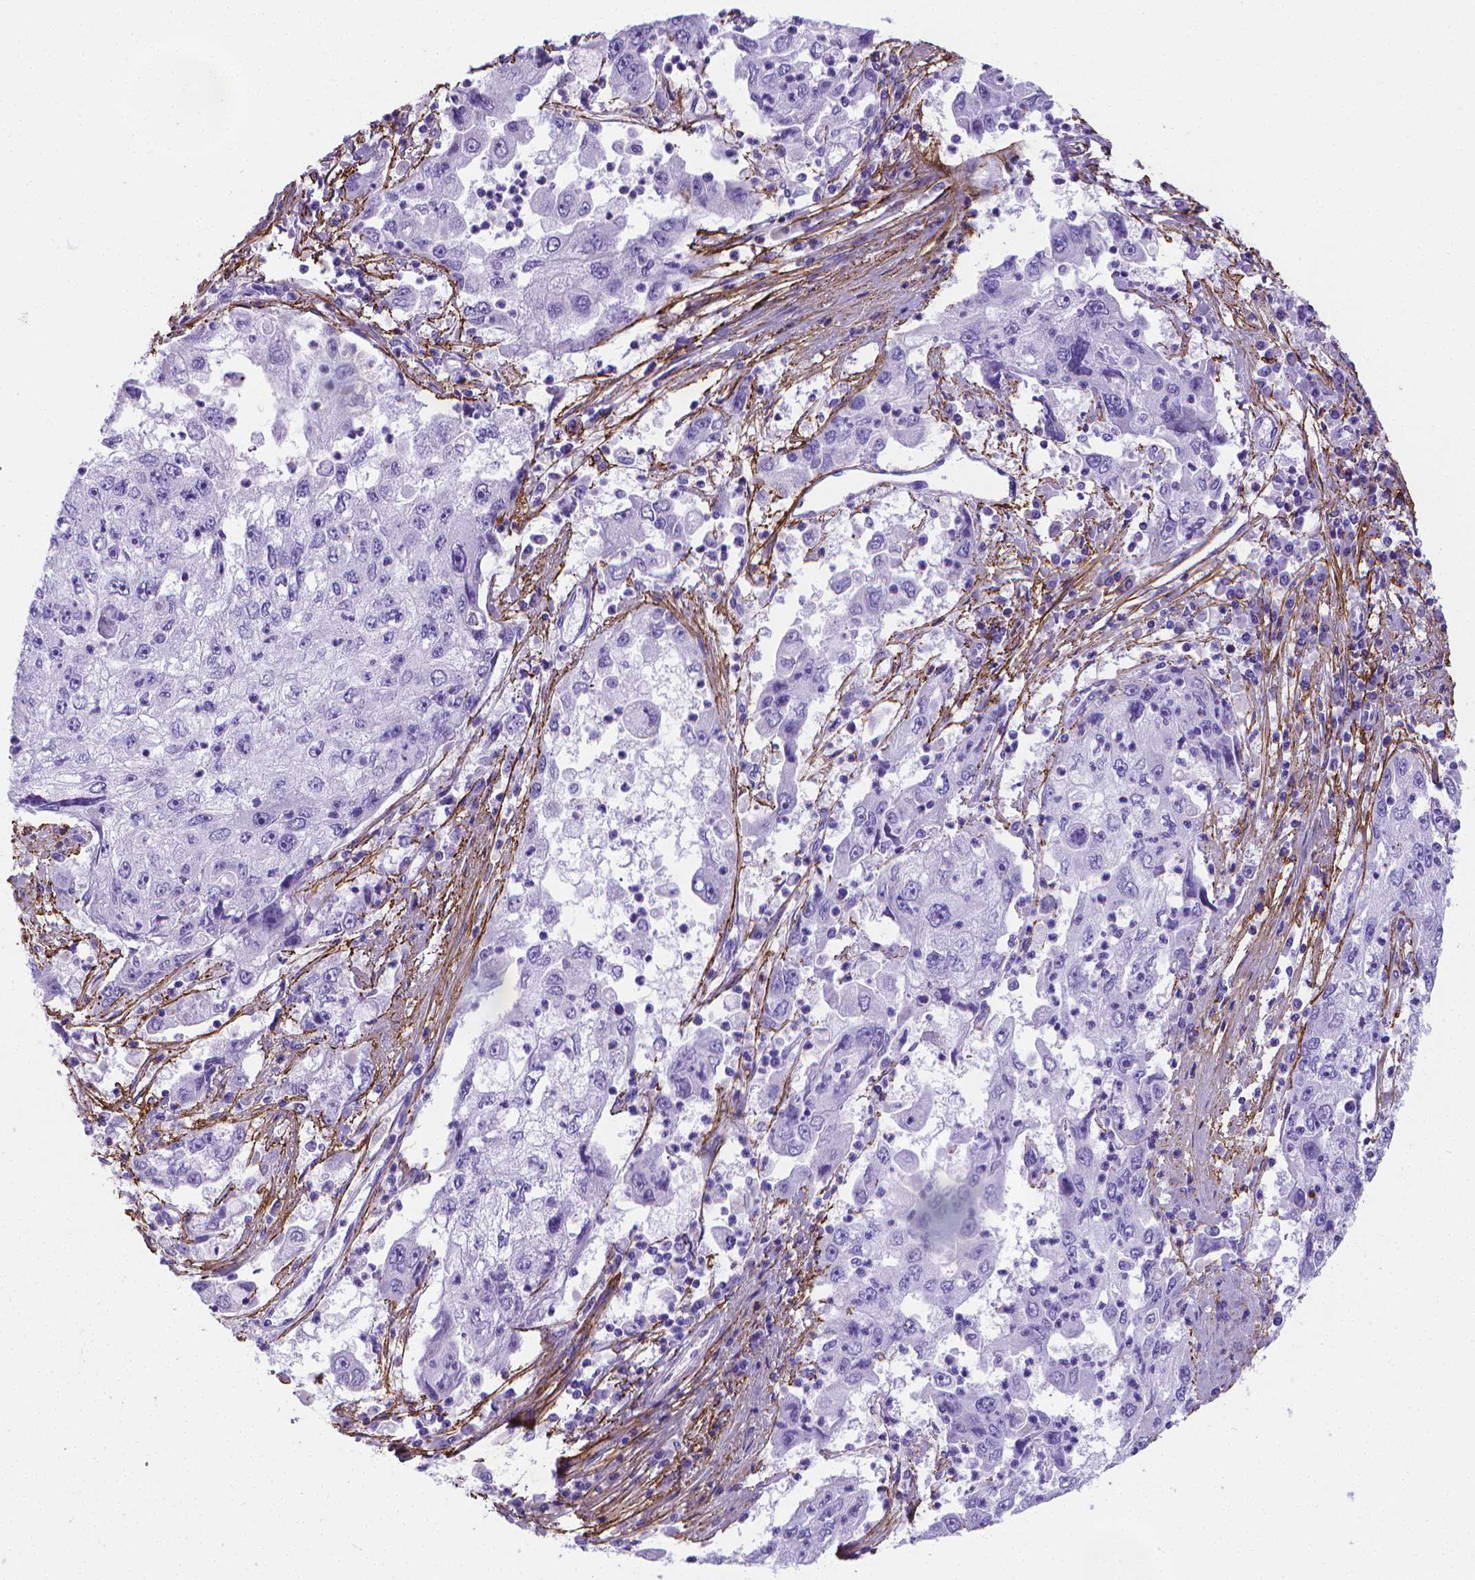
{"staining": {"intensity": "negative", "quantity": "none", "location": "none"}, "tissue": "cervical cancer", "cell_type": "Tumor cells", "image_type": "cancer", "snomed": [{"axis": "morphology", "description": "Squamous cell carcinoma, NOS"}, {"axis": "topography", "description": "Cervix"}], "caption": "DAB immunohistochemical staining of human cervical cancer shows no significant staining in tumor cells.", "gene": "MFAP2", "patient": {"sex": "female", "age": 36}}